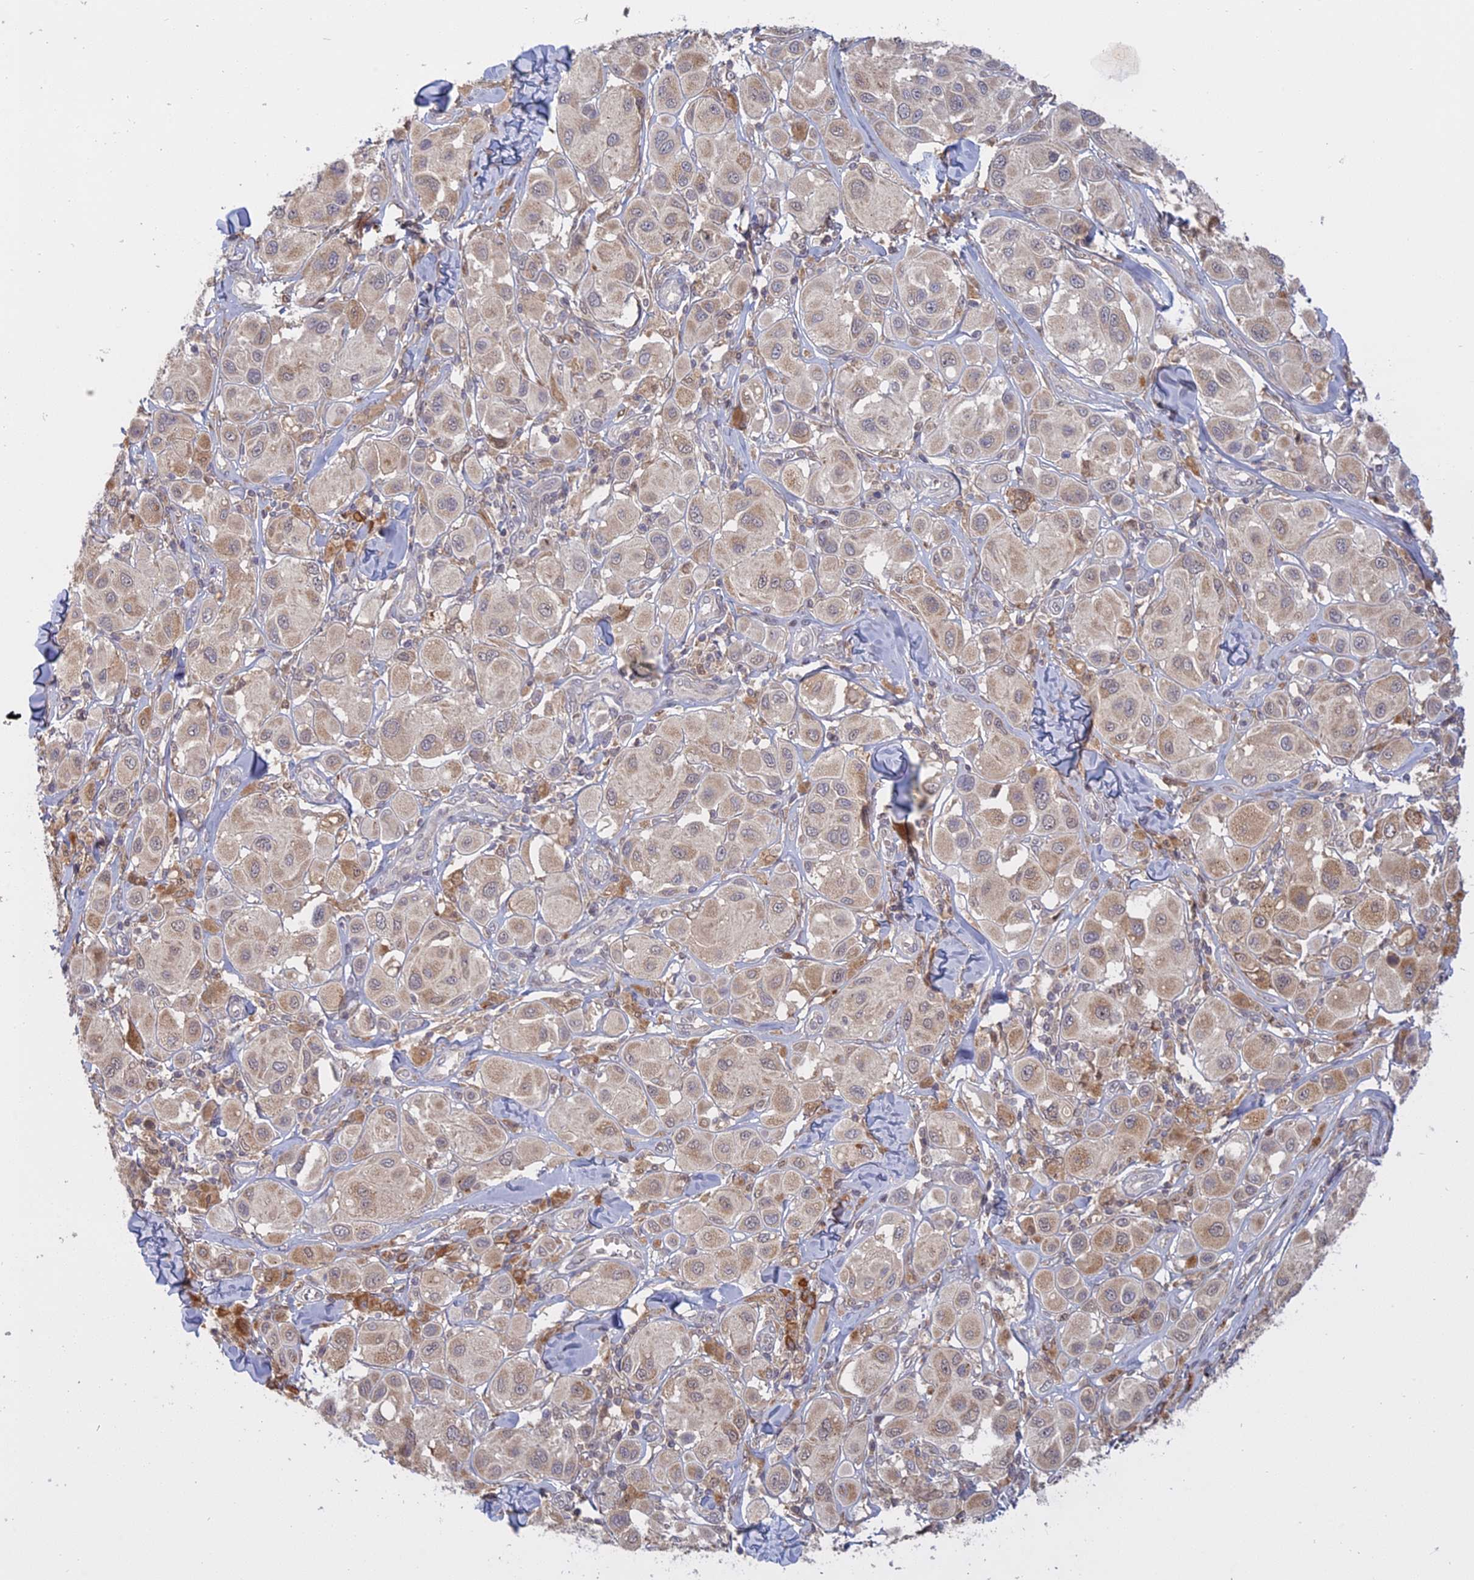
{"staining": {"intensity": "weak", "quantity": "25%-75%", "location": "cytoplasmic/membranous"}, "tissue": "melanoma", "cell_type": "Tumor cells", "image_type": "cancer", "snomed": [{"axis": "morphology", "description": "Malignant melanoma, Metastatic site"}, {"axis": "topography", "description": "Skin"}], "caption": "This image exhibits malignant melanoma (metastatic site) stained with IHC to label a protein in brown. The cytoplasmic/membranous of tumor cells show weak positivity for the protein. Nuclei are counter-stained blue.", "gene": "TMEM208", "patient": {"sex": "male", "age": 41}}